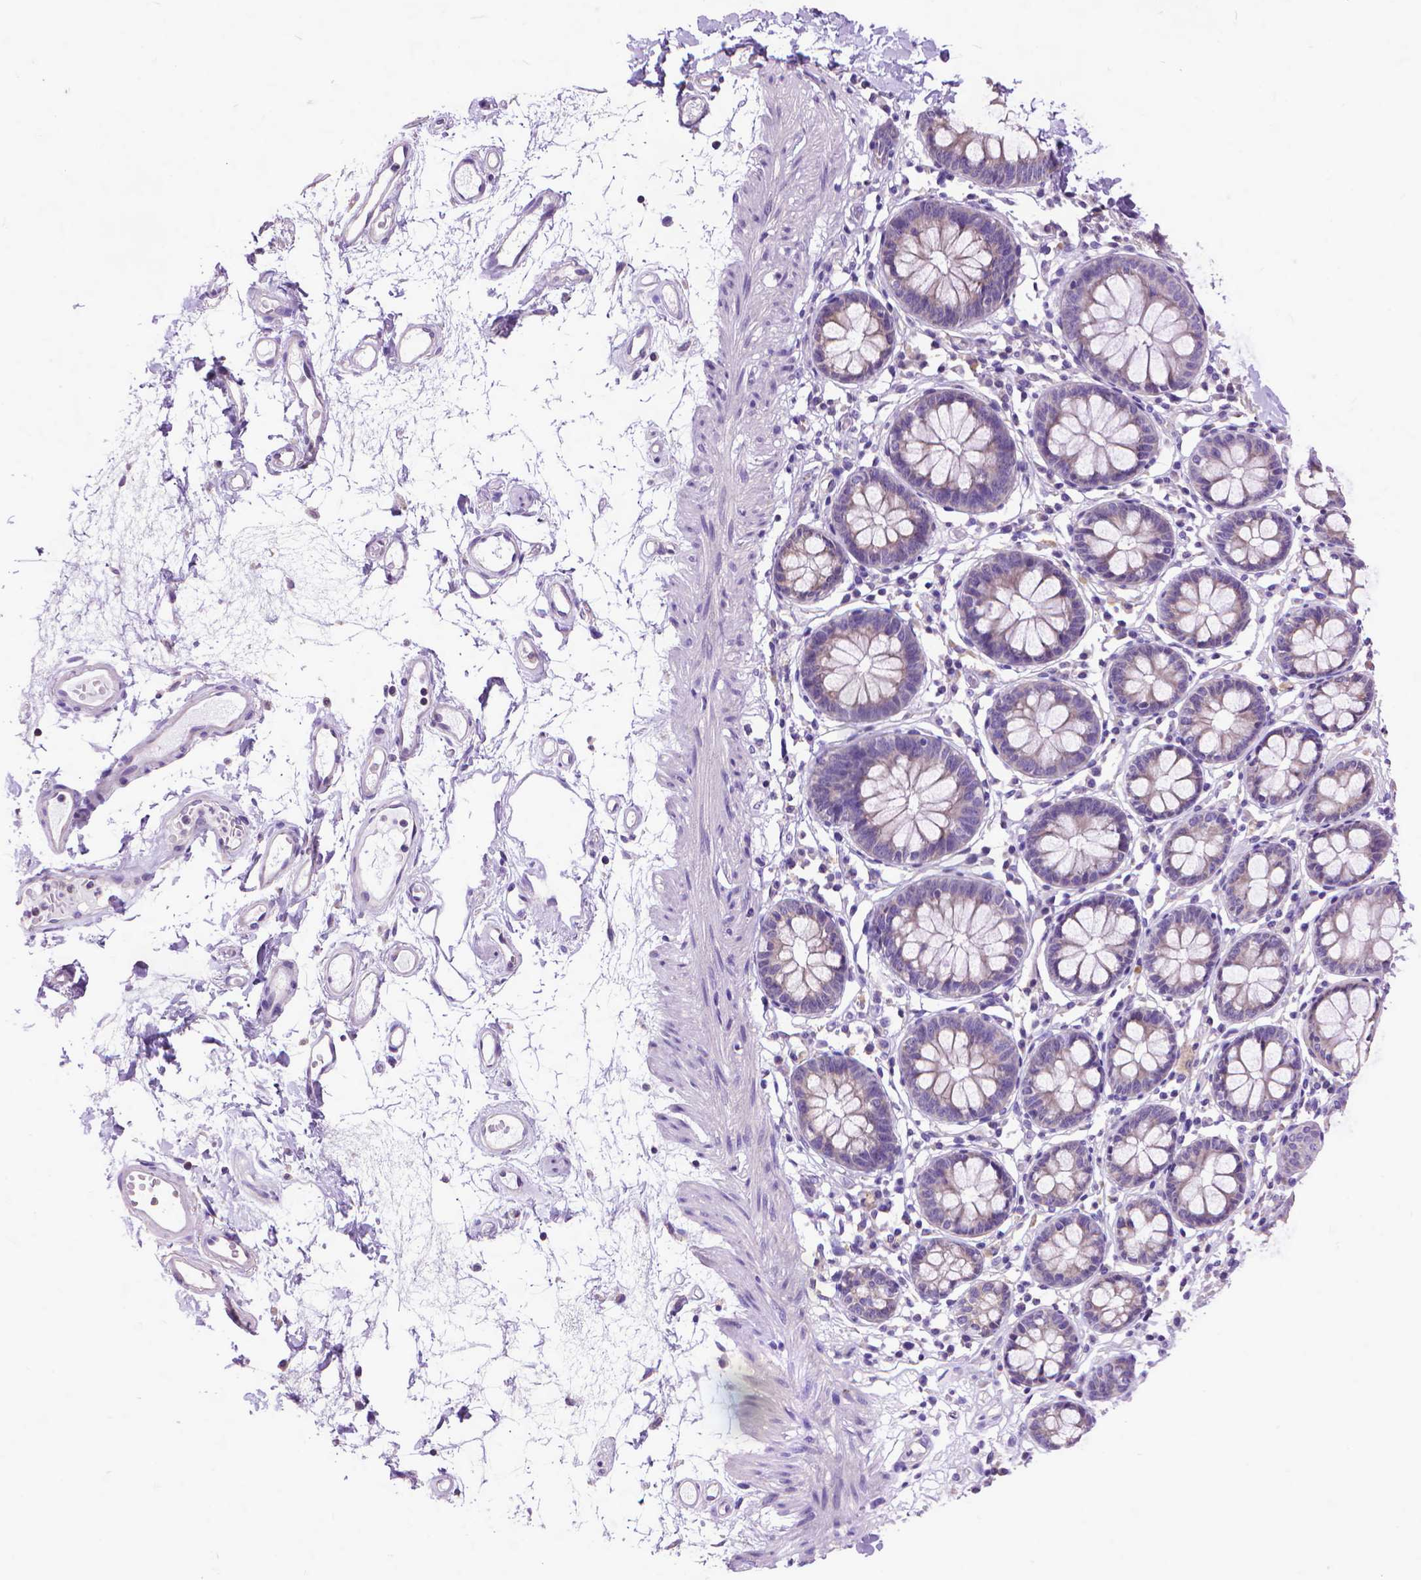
{"staining": {"intensity": "negative", "quantity": "none", "location": "none"}, "tissue": "colon", "cell_type": "Endothelial cells", "image_type": "normal", "snomed": [{"axis": "morphology", "description": "Normal tissue, NOS"}, {"axis": "topography", "description": "Colon"}], "caption": "A high-resolution histopathology image shows immunohistochemistry (IHC) staining of normal colon, which demonstrates no significant staining in endothelial cells. (DAB (3,3'-diaminobenzidine) IHC, high magnification).", "gene": "SYN1", "patient": {"sex": "female", "age": 84}}